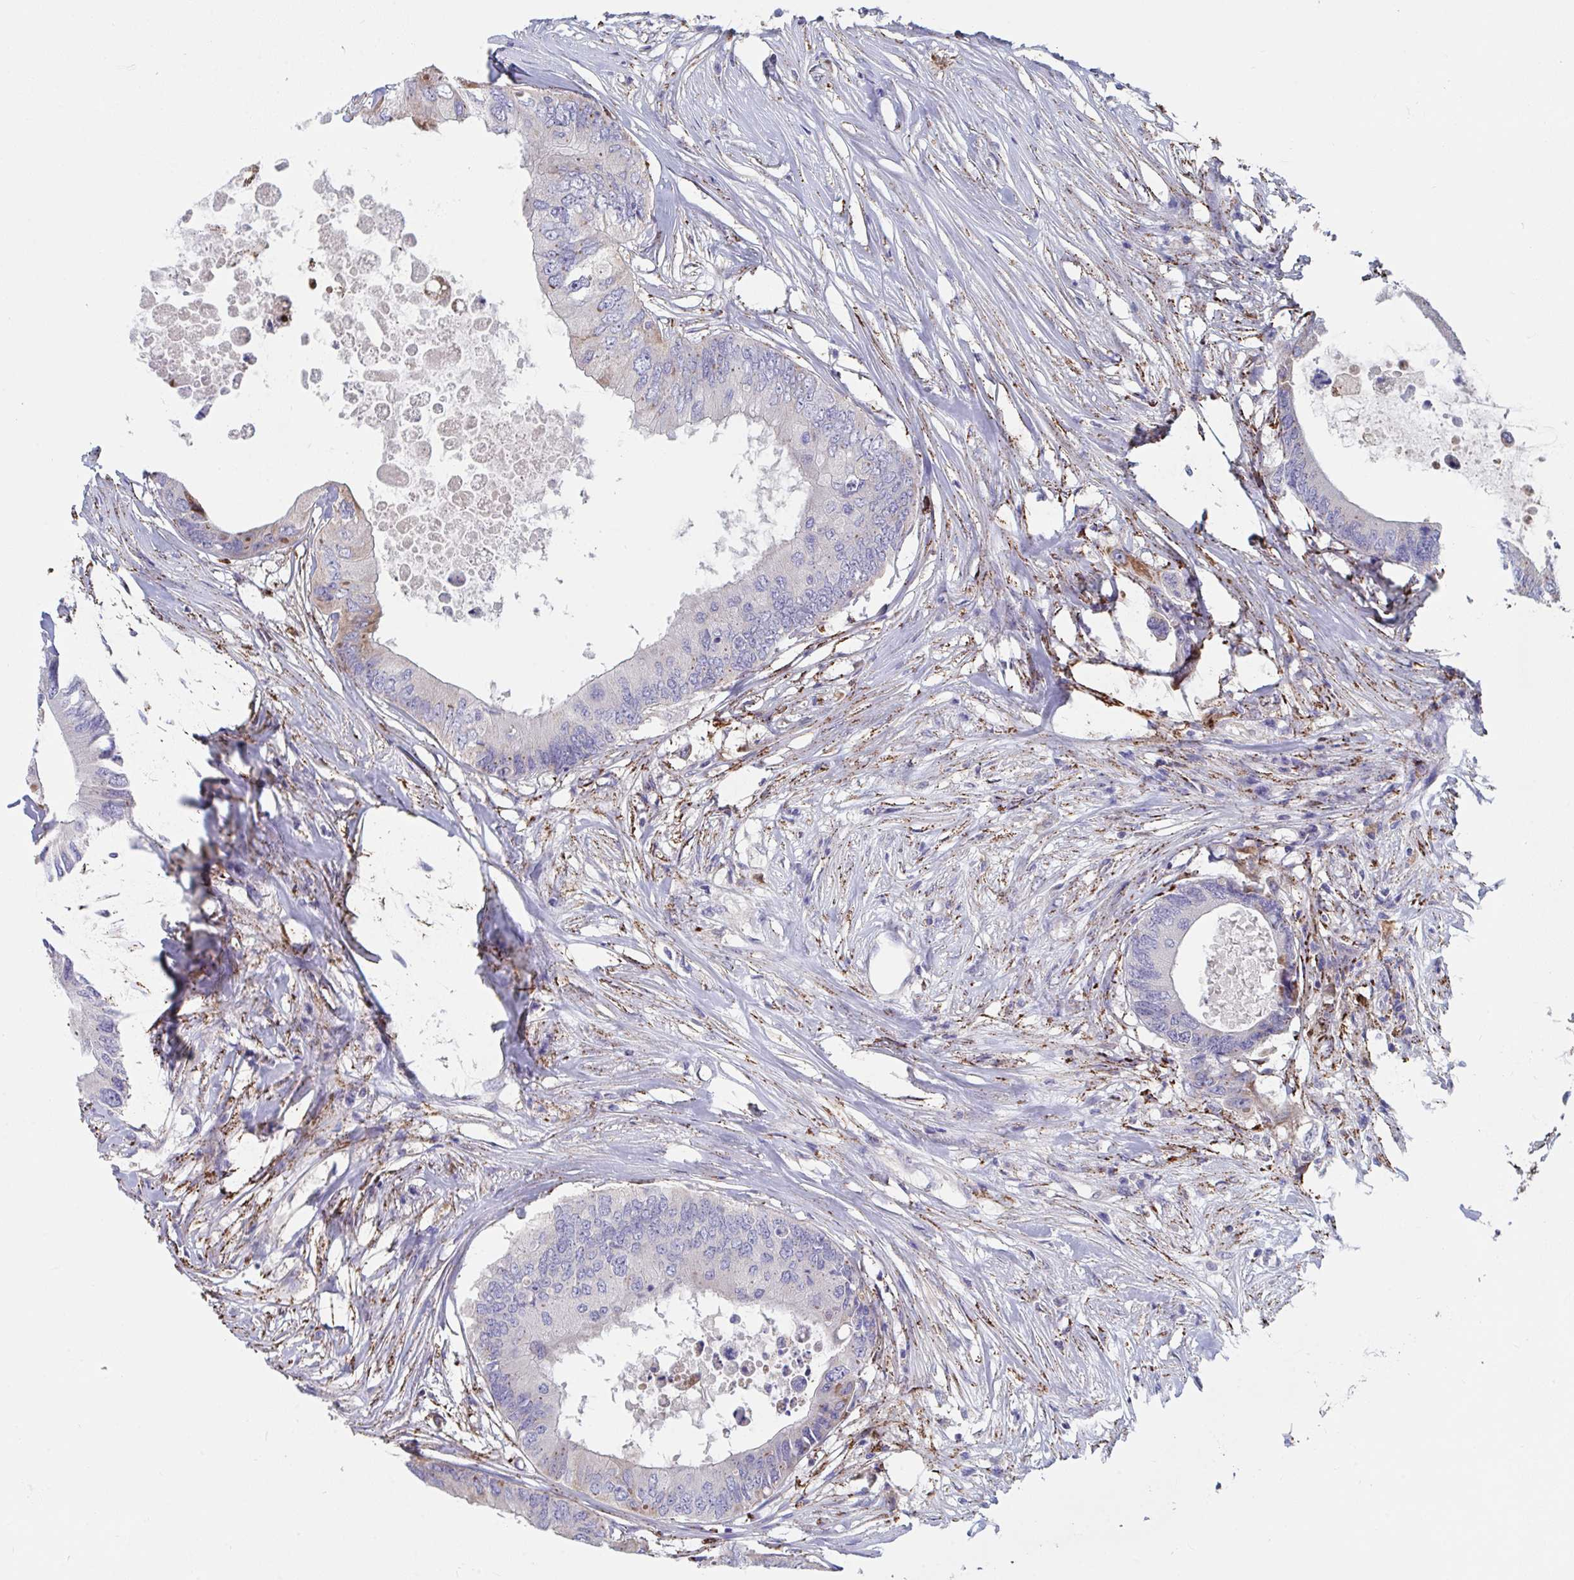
{"staining": {"intensity": "weak", "quantity": "<25%", "location": "cytoplasmic/membranous"}, "tissue": "colorectal cancer", "cell_type": "Tumor cells", "image_type": "cancer", "snomed": [{"axis": "morphology", "description": "Adenocarcinoma, NOS"}, {"axis": "topography", "description": "Colon"}], "caption": "A micrograph of human adenocarcinoma (colorectal) is negative for staining in tumor cells.", "gene": "FAM156B", "patient": {"sex": "male", "age": 71}}